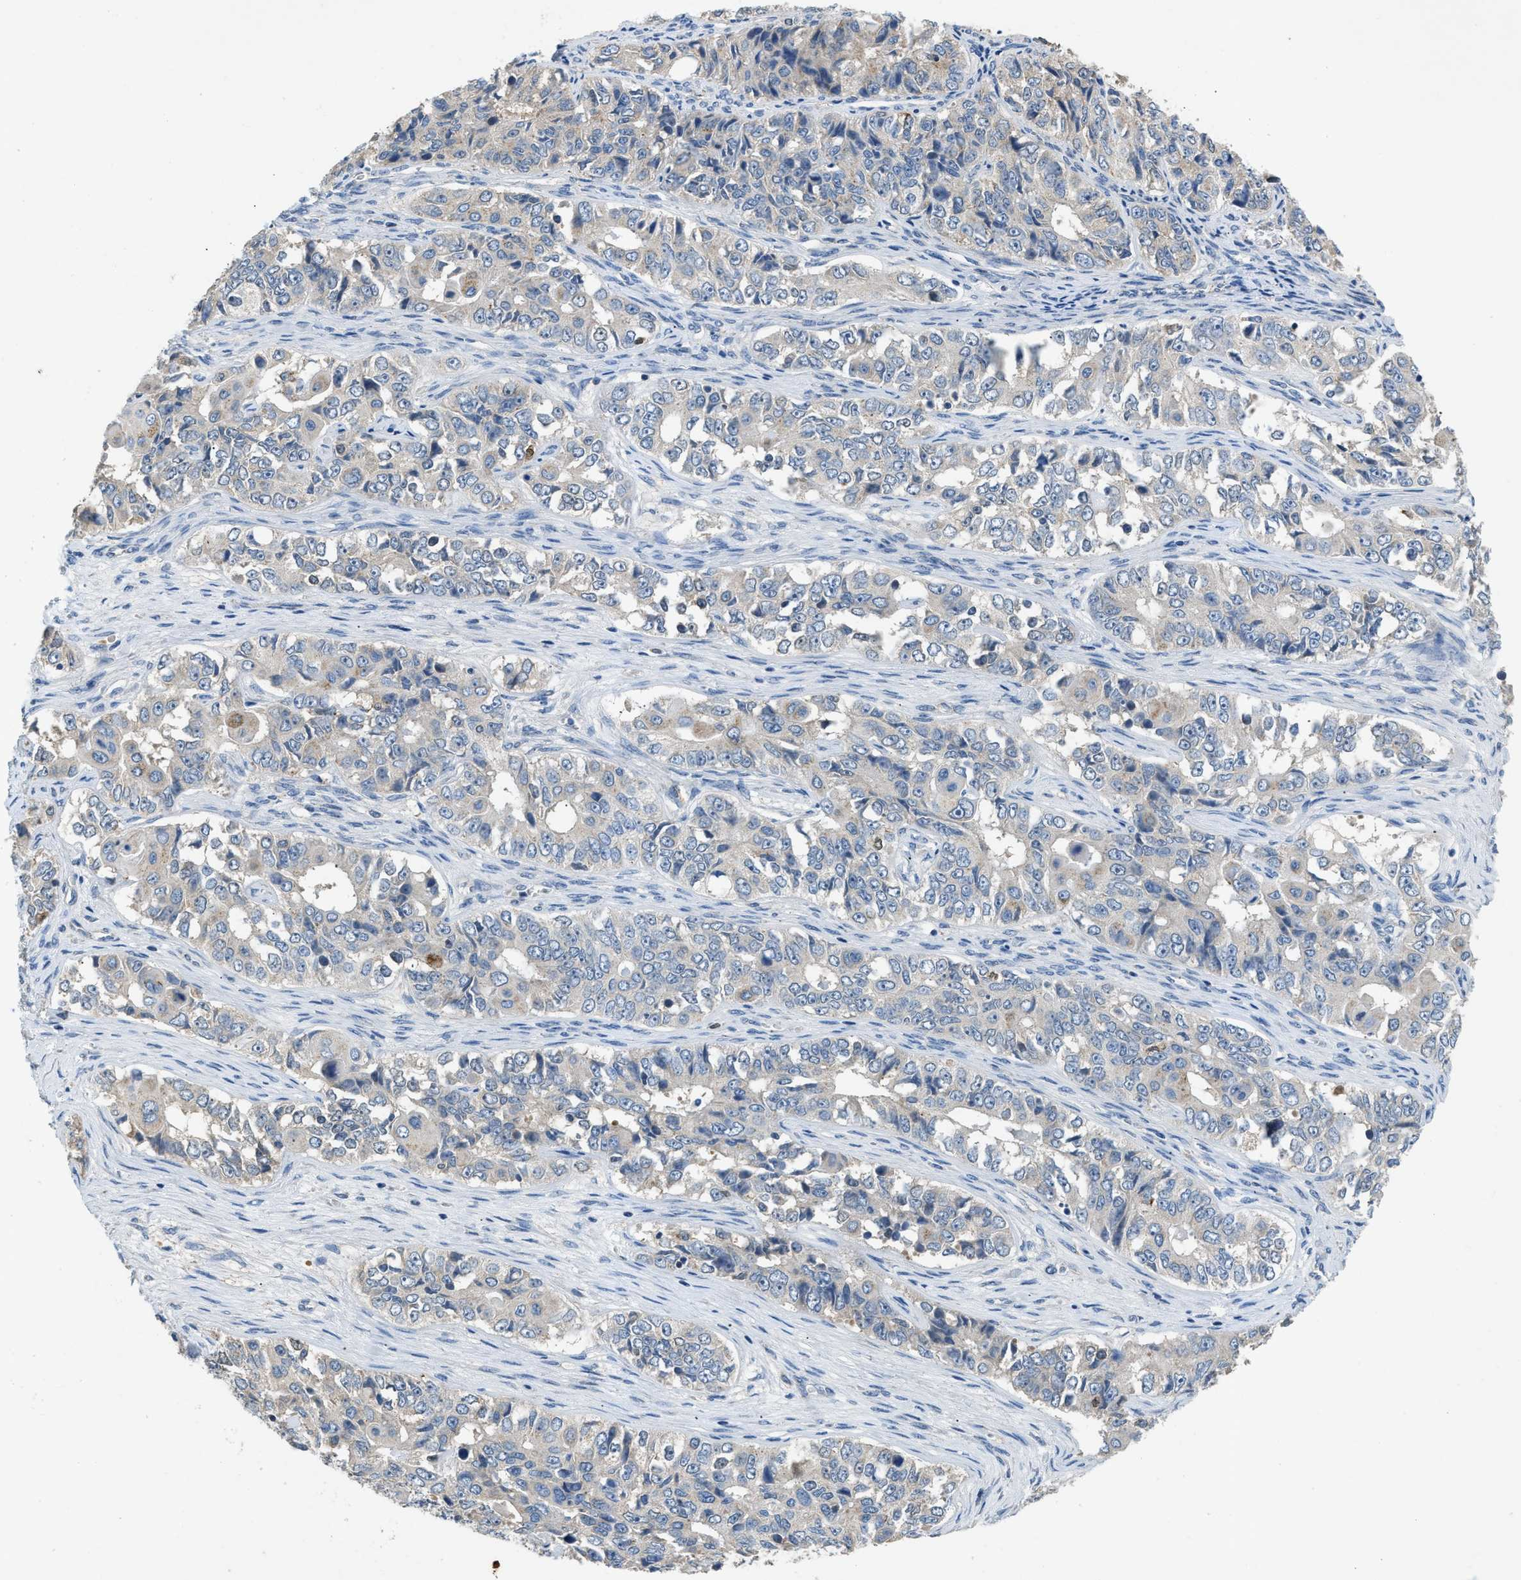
{"staining": {"intensity": "negative", "quantity": "none", "location": "none"}, "tissue": "ovarian cancer", "cell_type": "Tumor cells", "image_type": "cancer", "snomed": [{"axis": "morphology", "description": "Carcinoma, endometroid"}, {"axis": "topography", "description": "Ovary"}], "caption": "A photomicrograph of human ovarian cancer is negative for staining in tumor cells.", "gene": "TOMM34", "patient": {"sex": "female", "age": 51}}